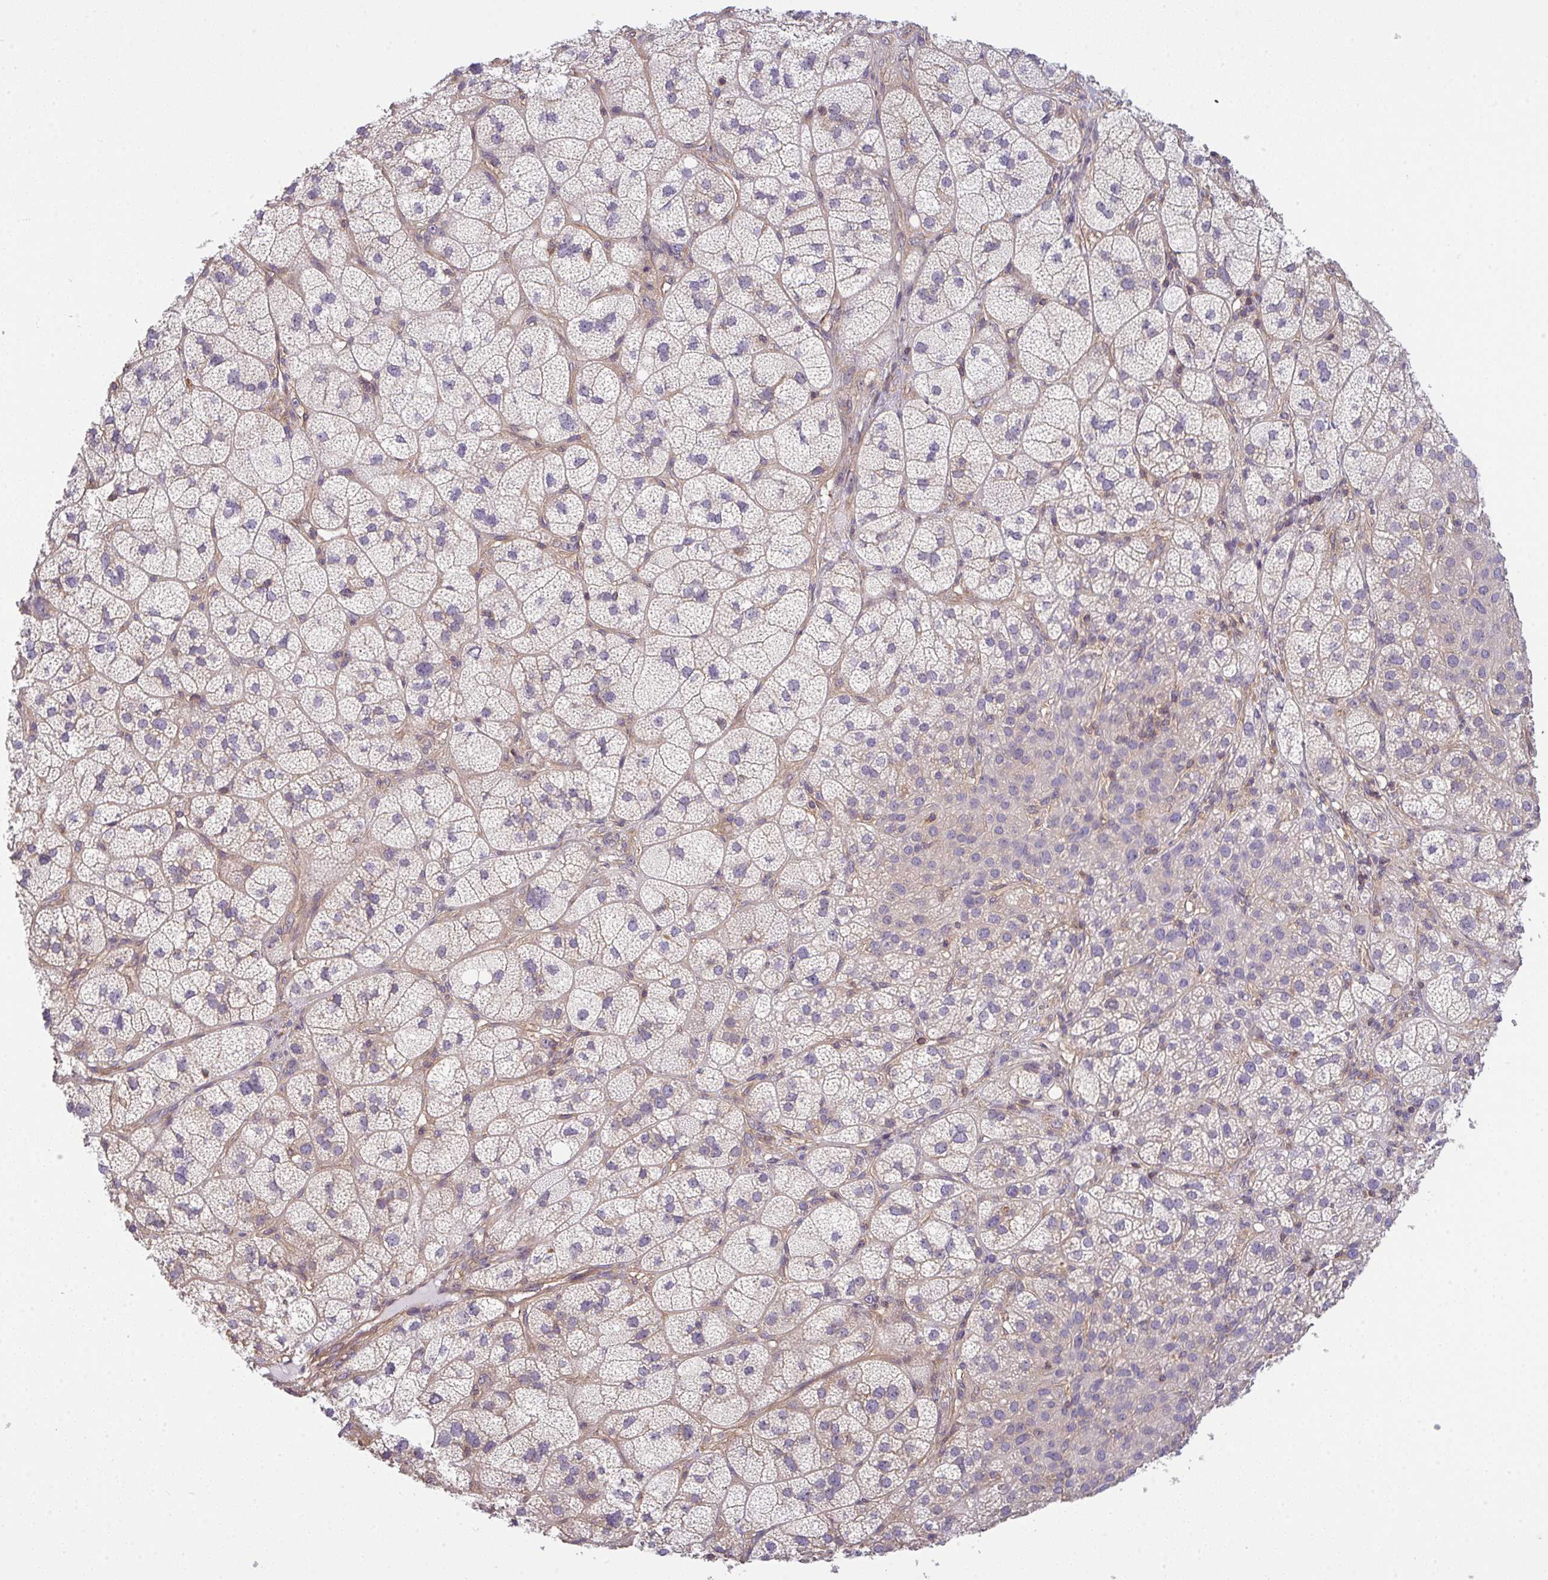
{"staining": {"intensity": "weak", "quantity": "<25%", "location": "cytoplasmic/membranous"}, "tissue": "adrenal gland", "cell_type": "Glandular cells", "image_type": "normal", "snomed": [{"axis": "morphology", "description": "Normal tissue, NOS"}, {"axis": "topography", "description": "Adrenal gland"}], "caption": "Immunohistochemistry (IHC) micrograph of normal adrenal gland stained for a protein (brown), which shows no positivity in glandular cells.", "gene": "TMEM229A", "patient": {"sex": "female", "age": 60}}